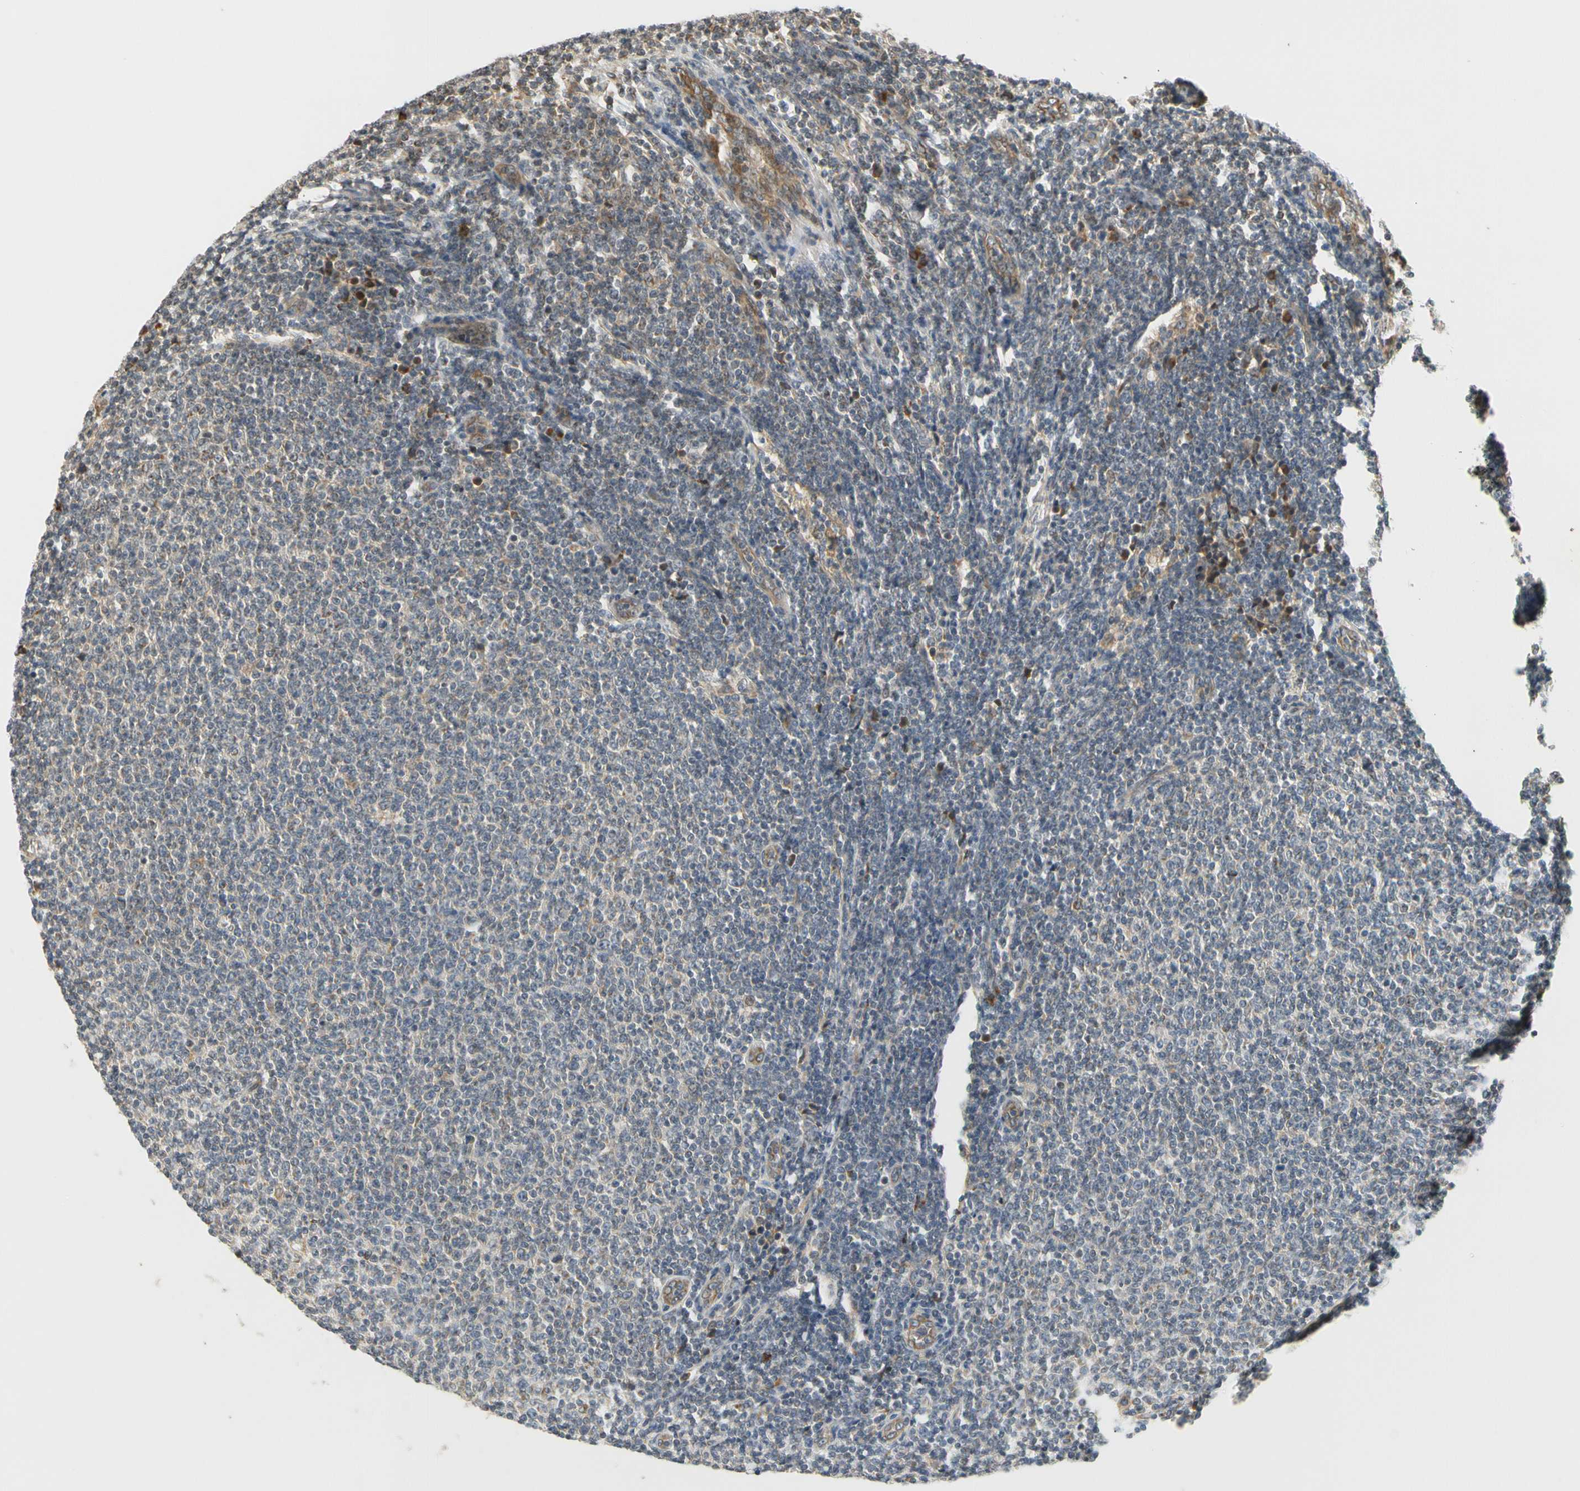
{"staining": {"intensity": "weak", "quantity": ">75%", "location": "cytoplasmic/membranous"}, "tissue": "lymphoma", "cell_type": "Tumor cells", "image_type": "cancer", "snomed": [{"axis": "morphology", "description": "Malignant lymphoma, non-Hodgkin's type, Low grade"}, {"axis": "topography", "description": "Lymph node"}], "caption": "This image shows immunohistochemistry staining of lymphoma, with low weak cytoplasmic/membranous staining in approximately >75% of tumor cells.", "gene": "ATP2C1", "patient": {"sex": "male", "age": 66}}